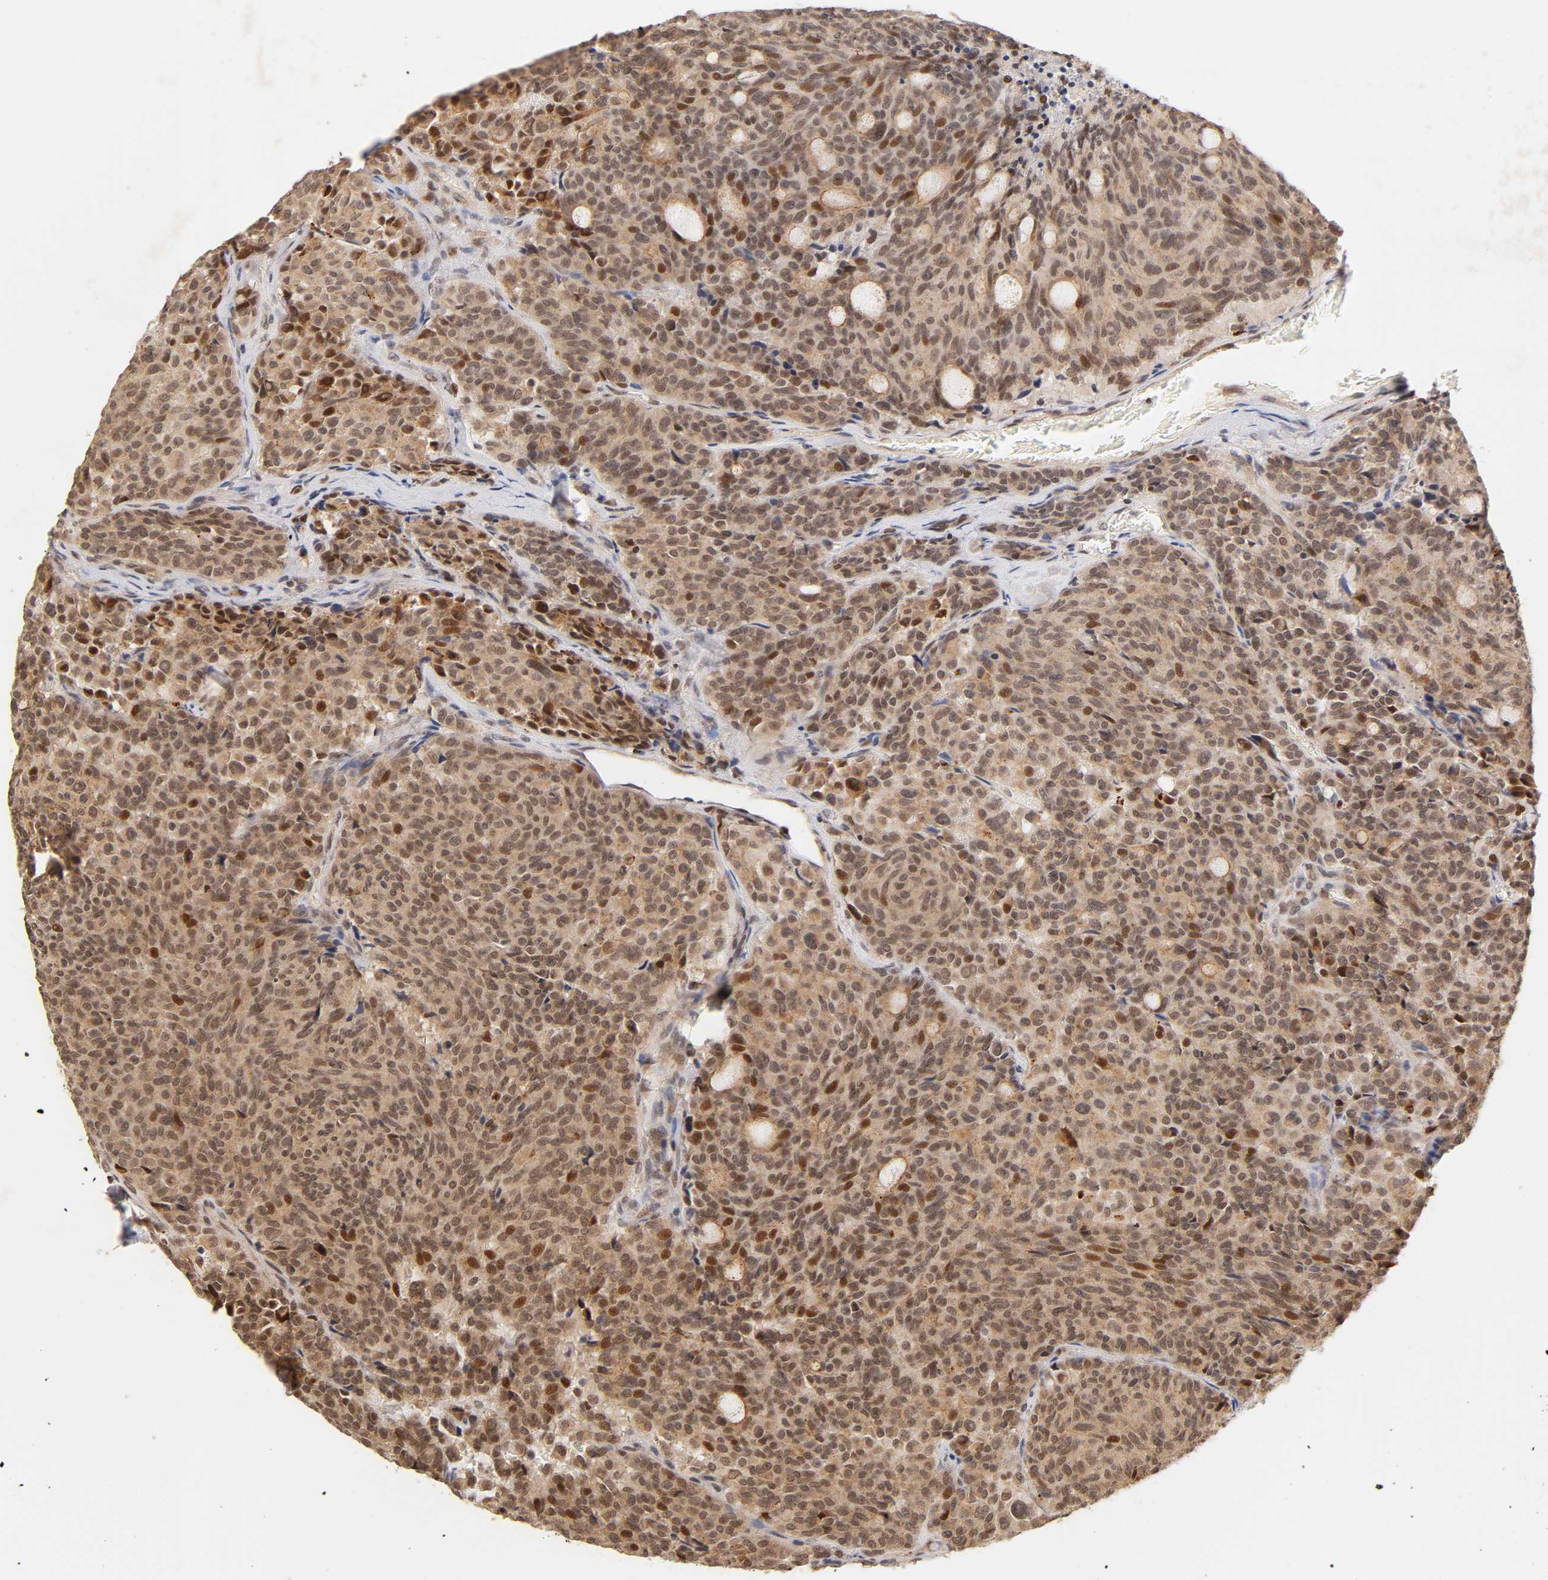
{"staining": {"intensity": "strong", "quantity": ">75%", "location": "cytoplasmic/membranous,nuclear"}, "tissue": "carcinoid", "cell_type": "Tumor cells", "image_type": "cancer", "snomed": [{"axis": "morphology", "description": "Carcinoid, malignant, NOS"}, {"axis": "topography", "description": "Pancreas"}], "caption": "DAB immunohistochemical staining of carcinoid reveals strong cytoplasmic/membranous and nuclear protein staining in approximately >75% of tumor cells. The staining is performed using DAB (3,3'-diaminobenzidine) brown chromogen to label protein expression. The nuclei are counter-stained blue using hematoxylin.", "gene": "TAF10", "patient": {"sex": "female", "age": 54}}